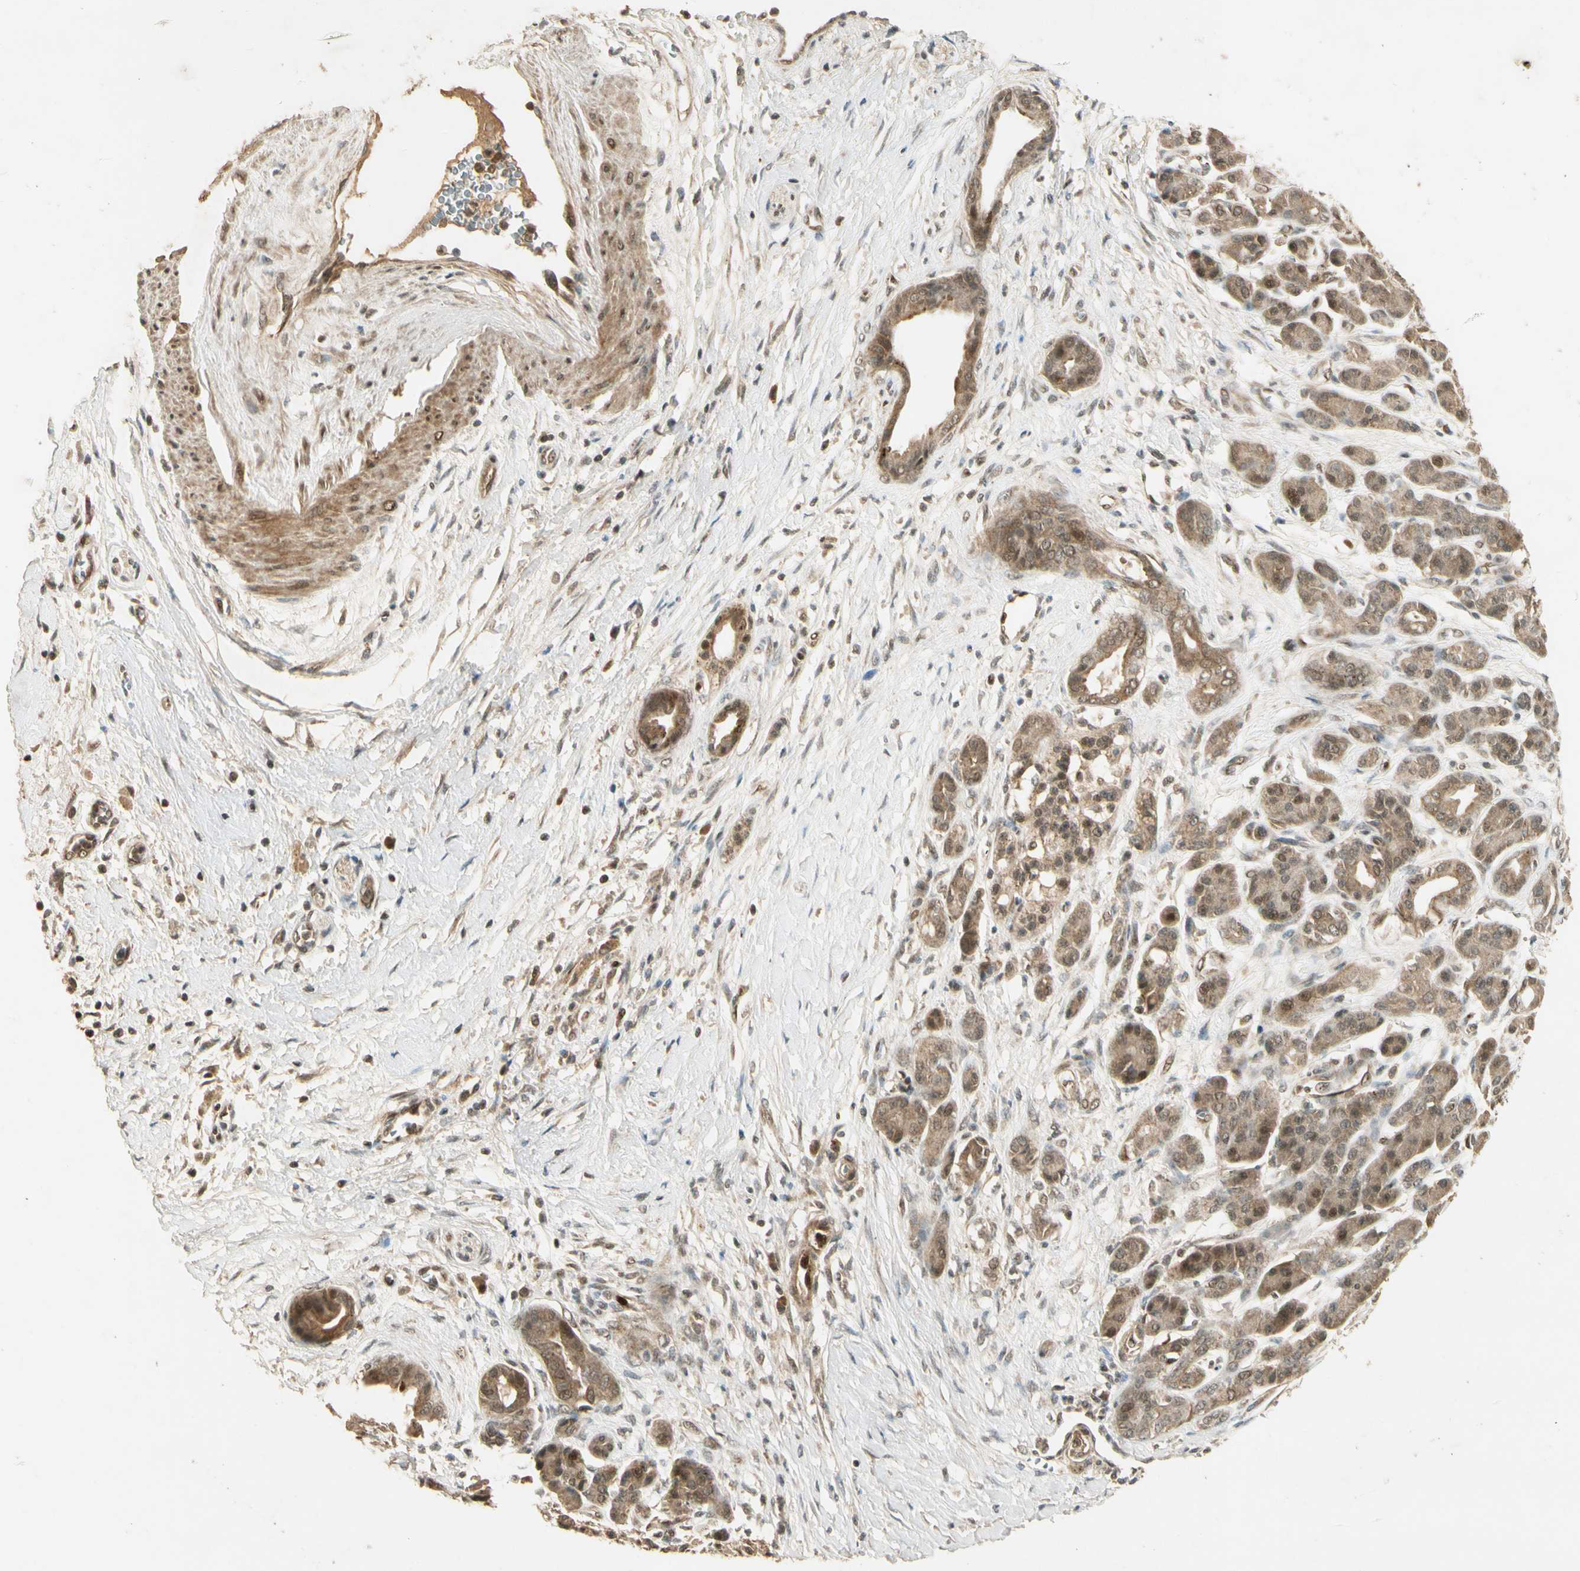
{"staining": {"intensity": "moderate", "quantity": ">75%", "location": "cytoplasmic/membranous,nuclear"}, "tissue": "pancreatic cancer", "cell_type": "Tumor cells", "image_type": "cancer", "snomed": [{"axis": "morphology", "description": "Adenocarcinoma, NOS"}, {"axis": "topography", "description": "Pancreas"}], "caption": "Moderate cytoplasmic/membranous and nuclear positivity is identified in about >75% of tumor cells in adenocarcinoma (pancreatic).", "gene": "GMEB2", "patient": {"sex": "male", "age": 59}}